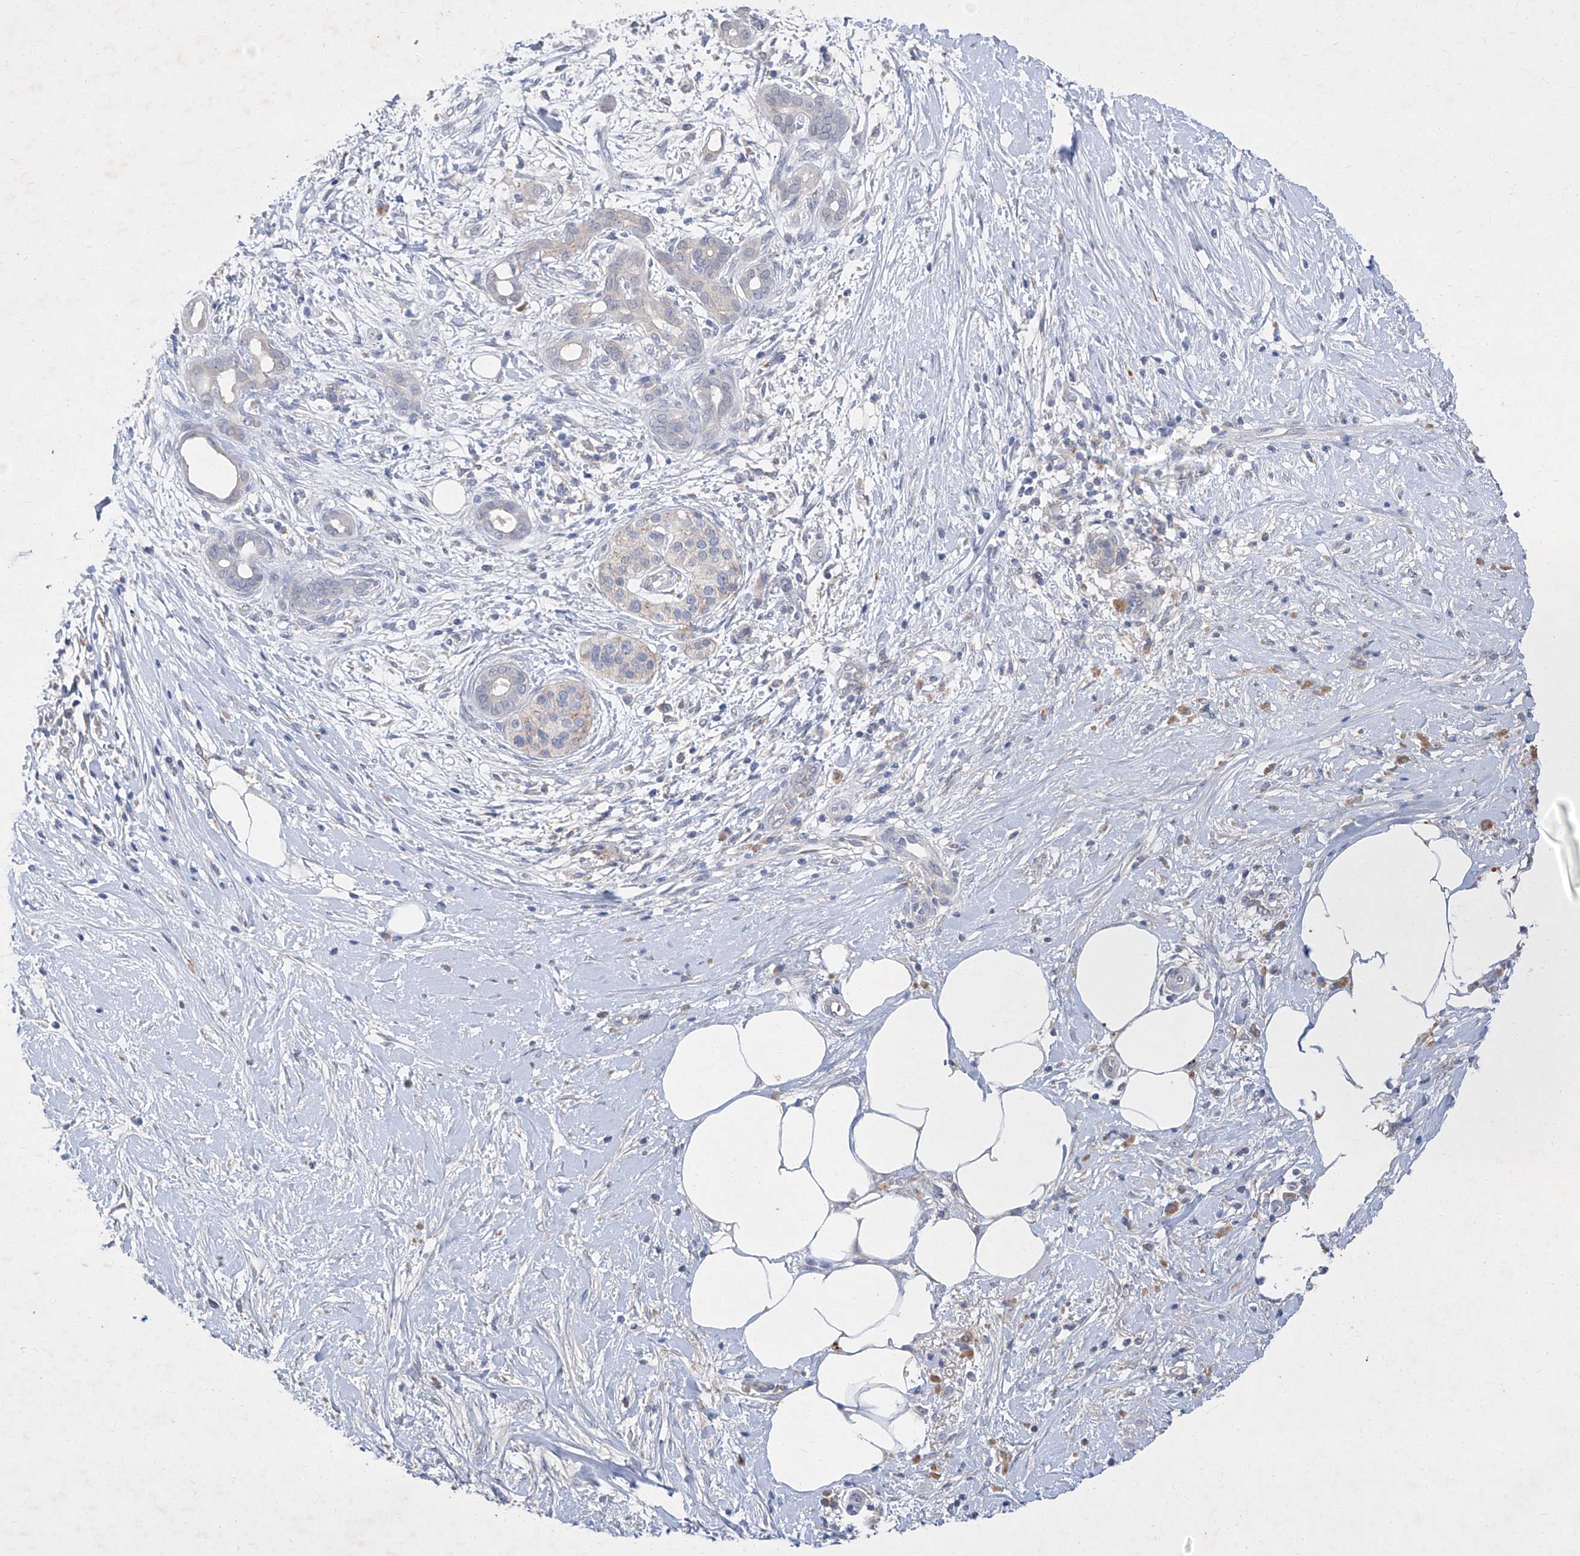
{"staining": {"intensity": "negative", "quantity": "none", "location": "none"}, "tissue": "pancreatic cancer", "cell_type": "Tumor cells", "image_type": "cancer", "snomed": [{"axis": "morphology", "description": "Adenocarcinoma, NOS"}, {"axis": "topography", "description": "Pancreas"}], "caption": "Tumor cells show no significant staining in pancreatic cancer. (DAB immunohistochemistry (IHC) visualized using brightfield microscopy, high magnification).", "gene": "SBK2", "patient": {"sex": "male", "age": 58}}